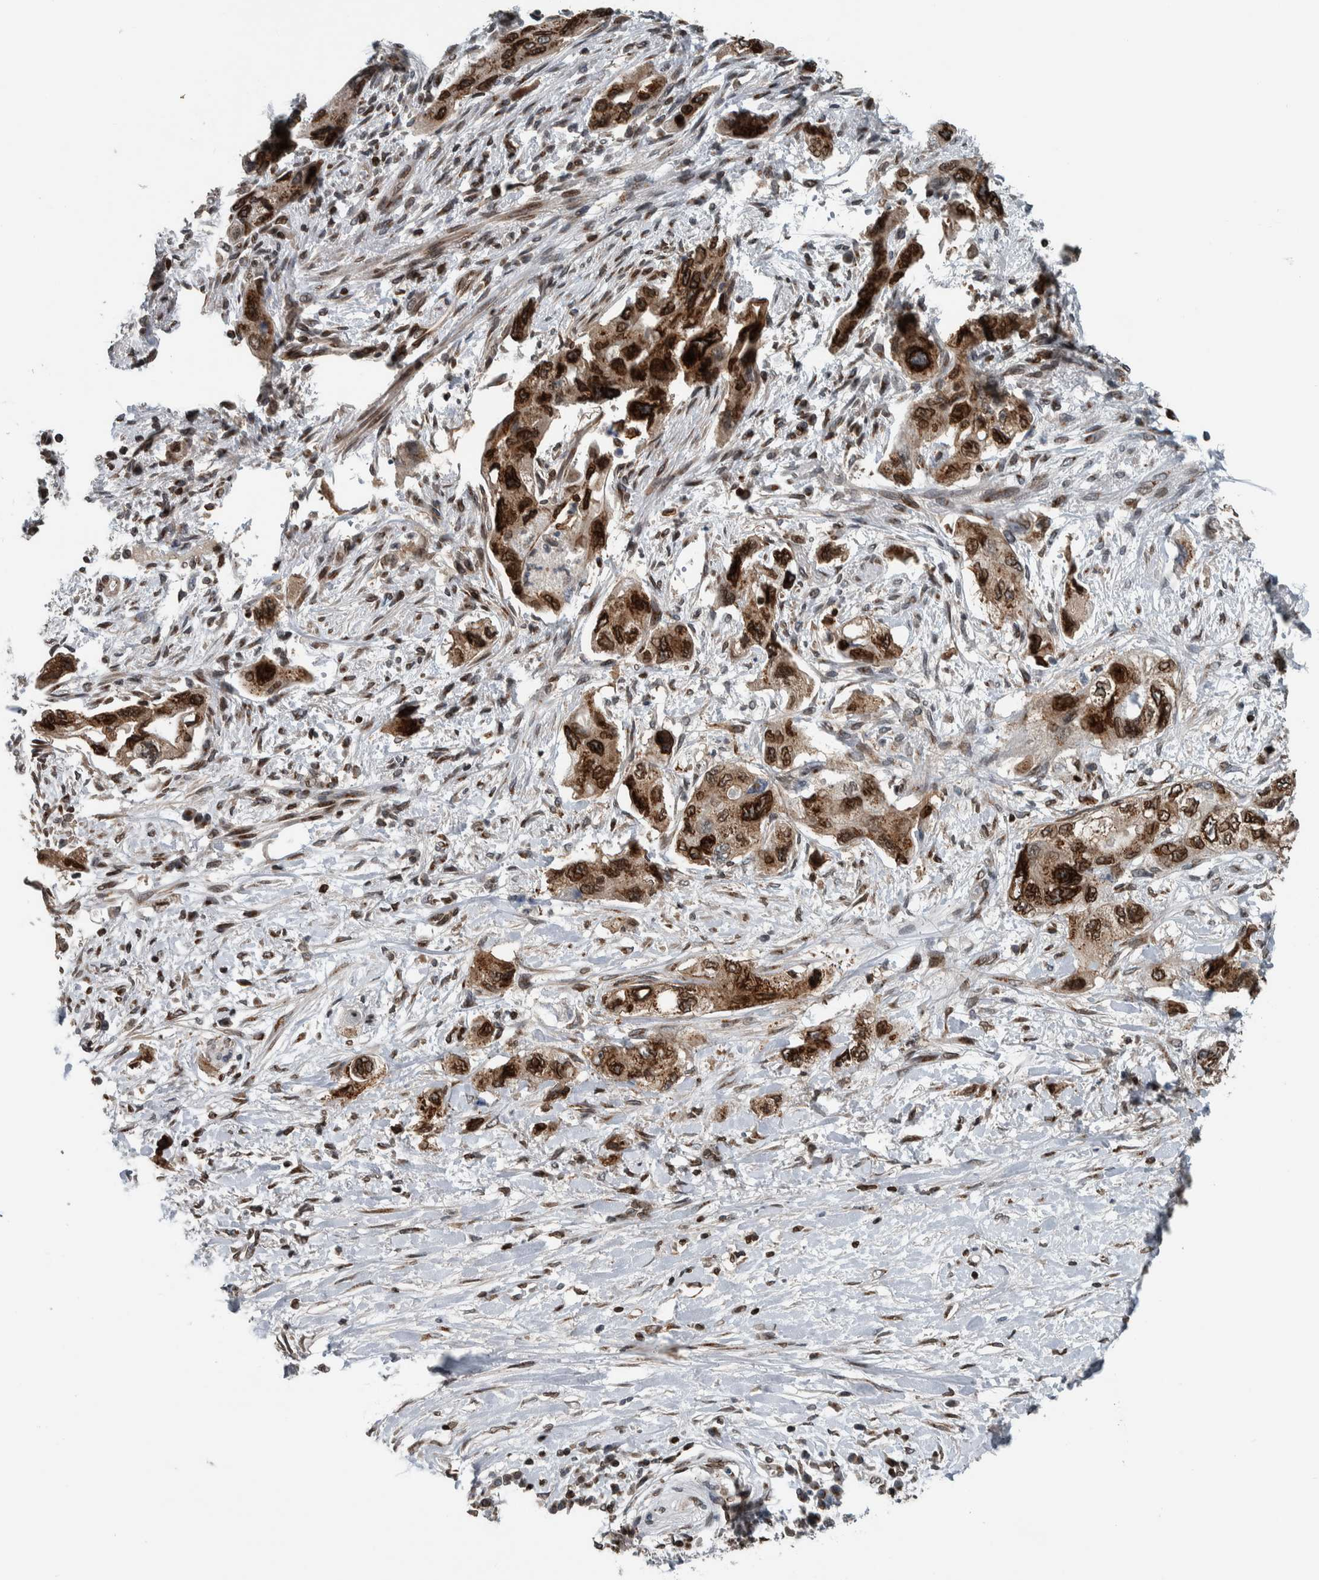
{"staining": {"intensity": "strong", "quantity": ">75%", "location": "cytoplasmic/membranous,nuclear"}, "tissue": "pancreatic cancer", "cell_type": "Tumor cells", "image_type": "cancer", "snomed": [{"axis": "morphology", "description": "Adenocarcinoma, NOS"}, {"axis": "topography", "description": "Pancreas"}], "caption": "Strong cytoplasmic/membranous and nuclear expression for a protein is present in about >75% of tumor cells of adenocarcinoma (pancreatic) using immunohistochemistry.", "gene": "FAM135B", "patient": {"sex": "female", "age": 73}}